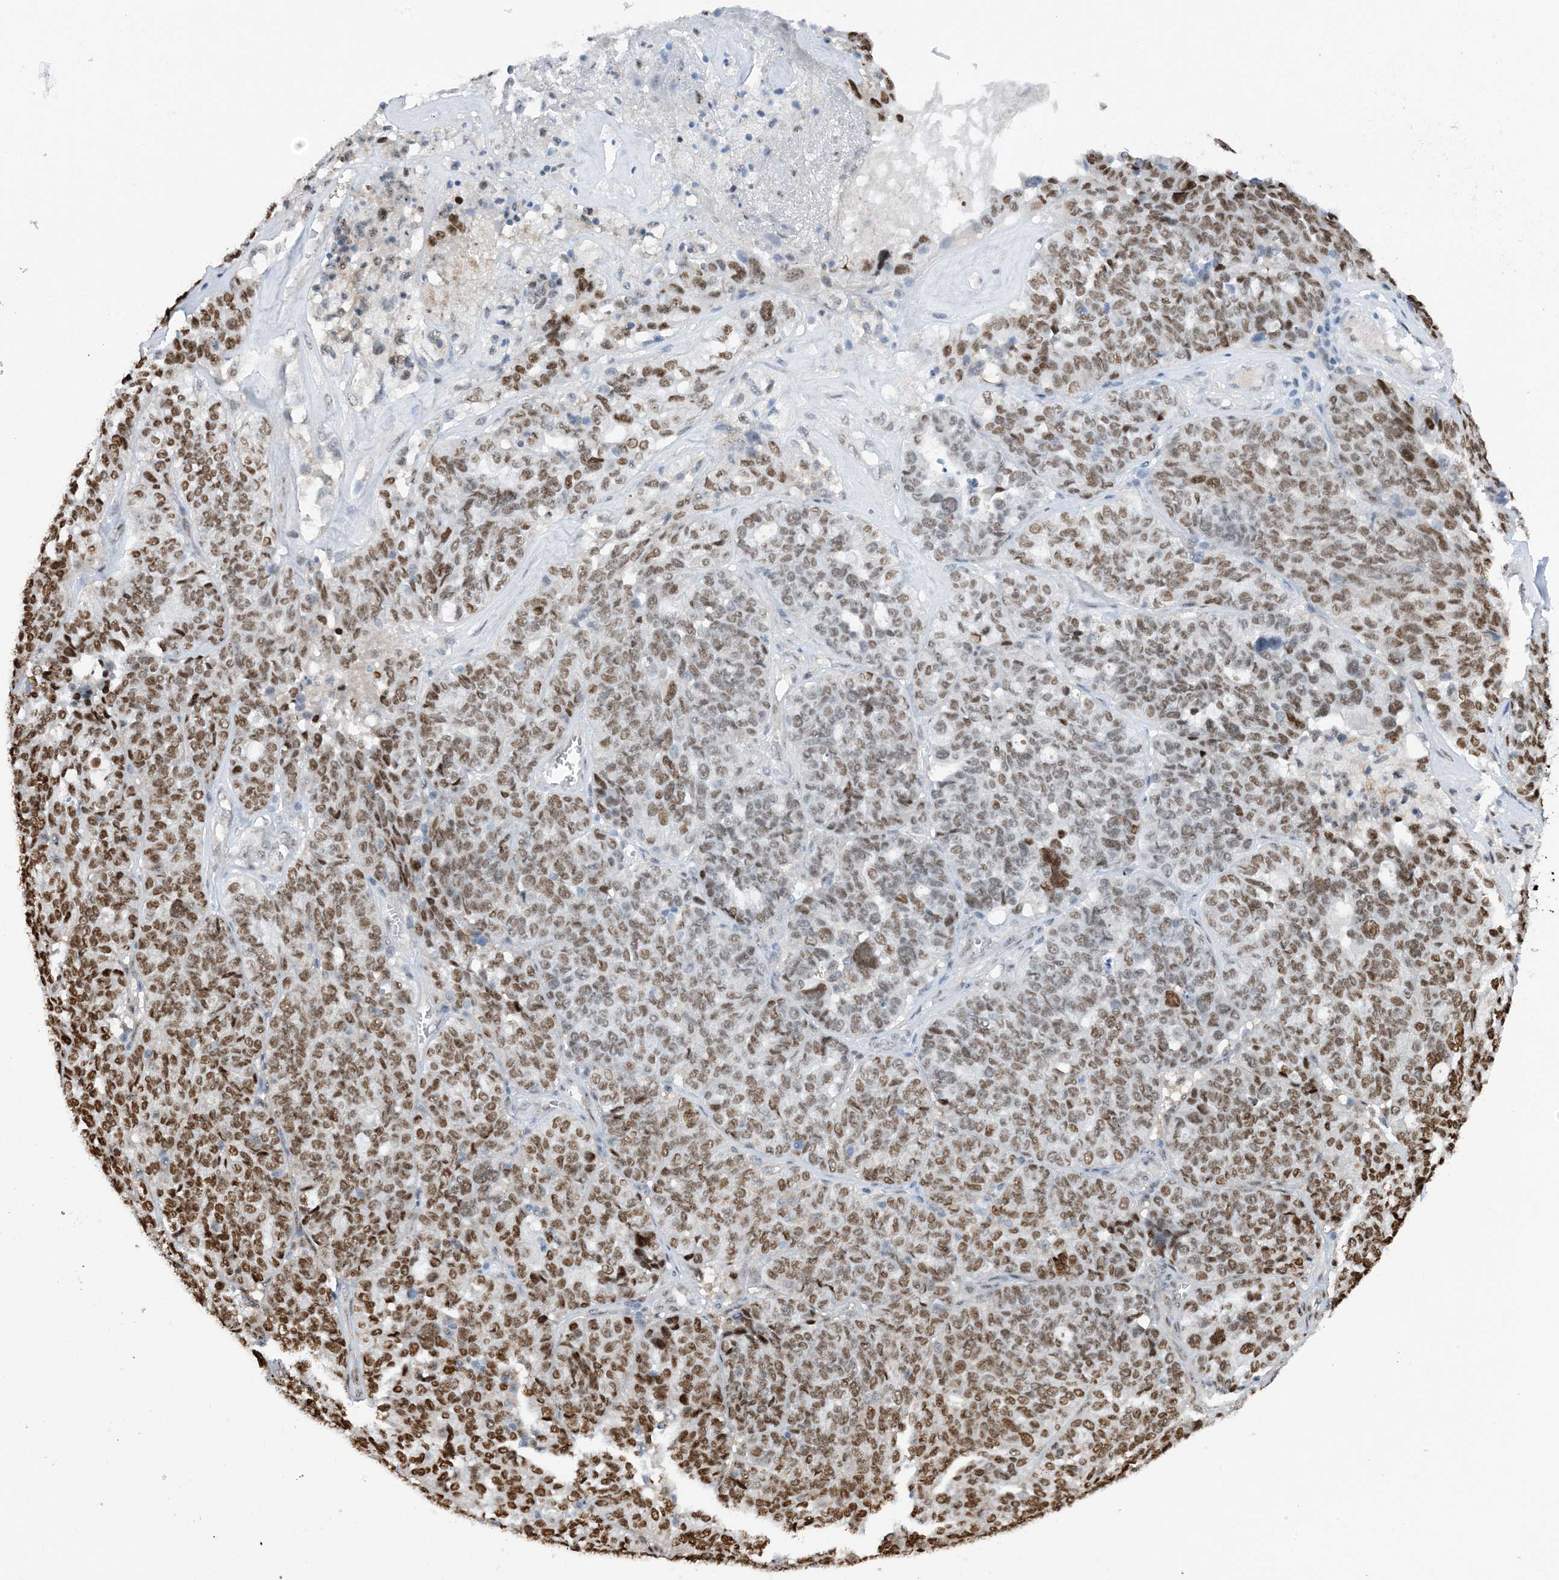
{"staining": {"intensity": "moderate", "quantity": ">75%", "location": "nuclear"}, "tissue": "ovarian cancer", "cell_type": "Tumor cells", "image_type": "cancer", "snomed": [{"axis": "morphology", "description": "Cystadenocarcinoma, serous, NOS"}, {"axis": "topography", "description": "Ovary"}], "caption": "A medium amount of moderate nuclear positivity is identified in about >75% of tumor cells in serous cystadenocarcinoma (ovarian) tissue.", "gene": "HEMK1", "patient": {"sex": "female", "age": 59}}